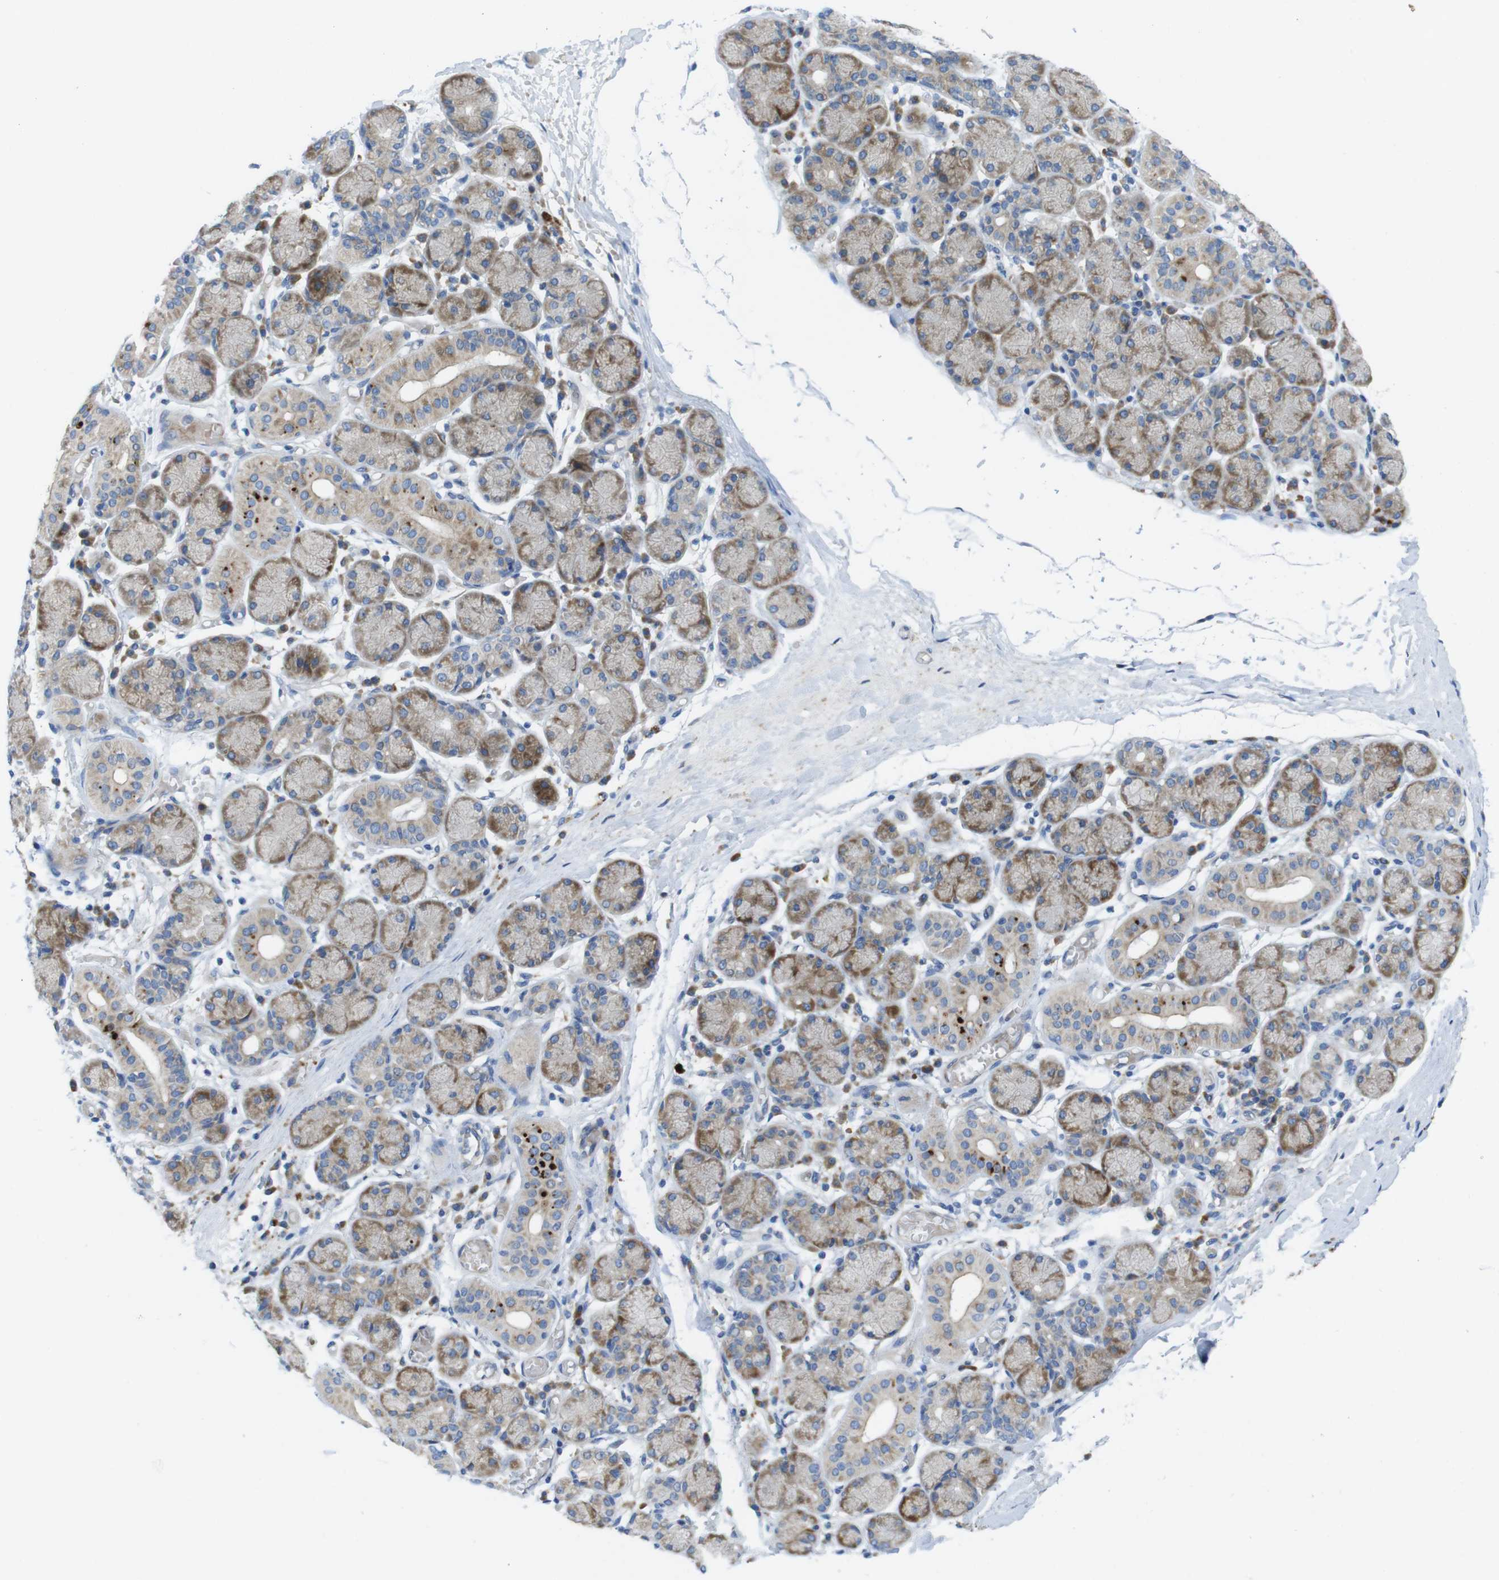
{"staining": {"intensity": "moderate", "quantity": ">75%", "location": "cytoplasmic/membranous"}, "tissue": "salivary gland", "cell_type": "Glandular cells", "image_type": "normal", "snomed": [{"axis": "morphology", "description": "Normal tissue, NOS"}, {"axis": "topography", "description": "Salivary gland"}], "caption": "Glandular cells exhibit medium levels of moderate cytoplasmic/membranous positivity in about >75% of cells in benign salivary gland. (DAB (3,3'-diaminobenzidine) = brown stain, brightfield microscopy at high magnification).", "gene": "TMEM234", "patient": {"sex": "female", "age": 24}}